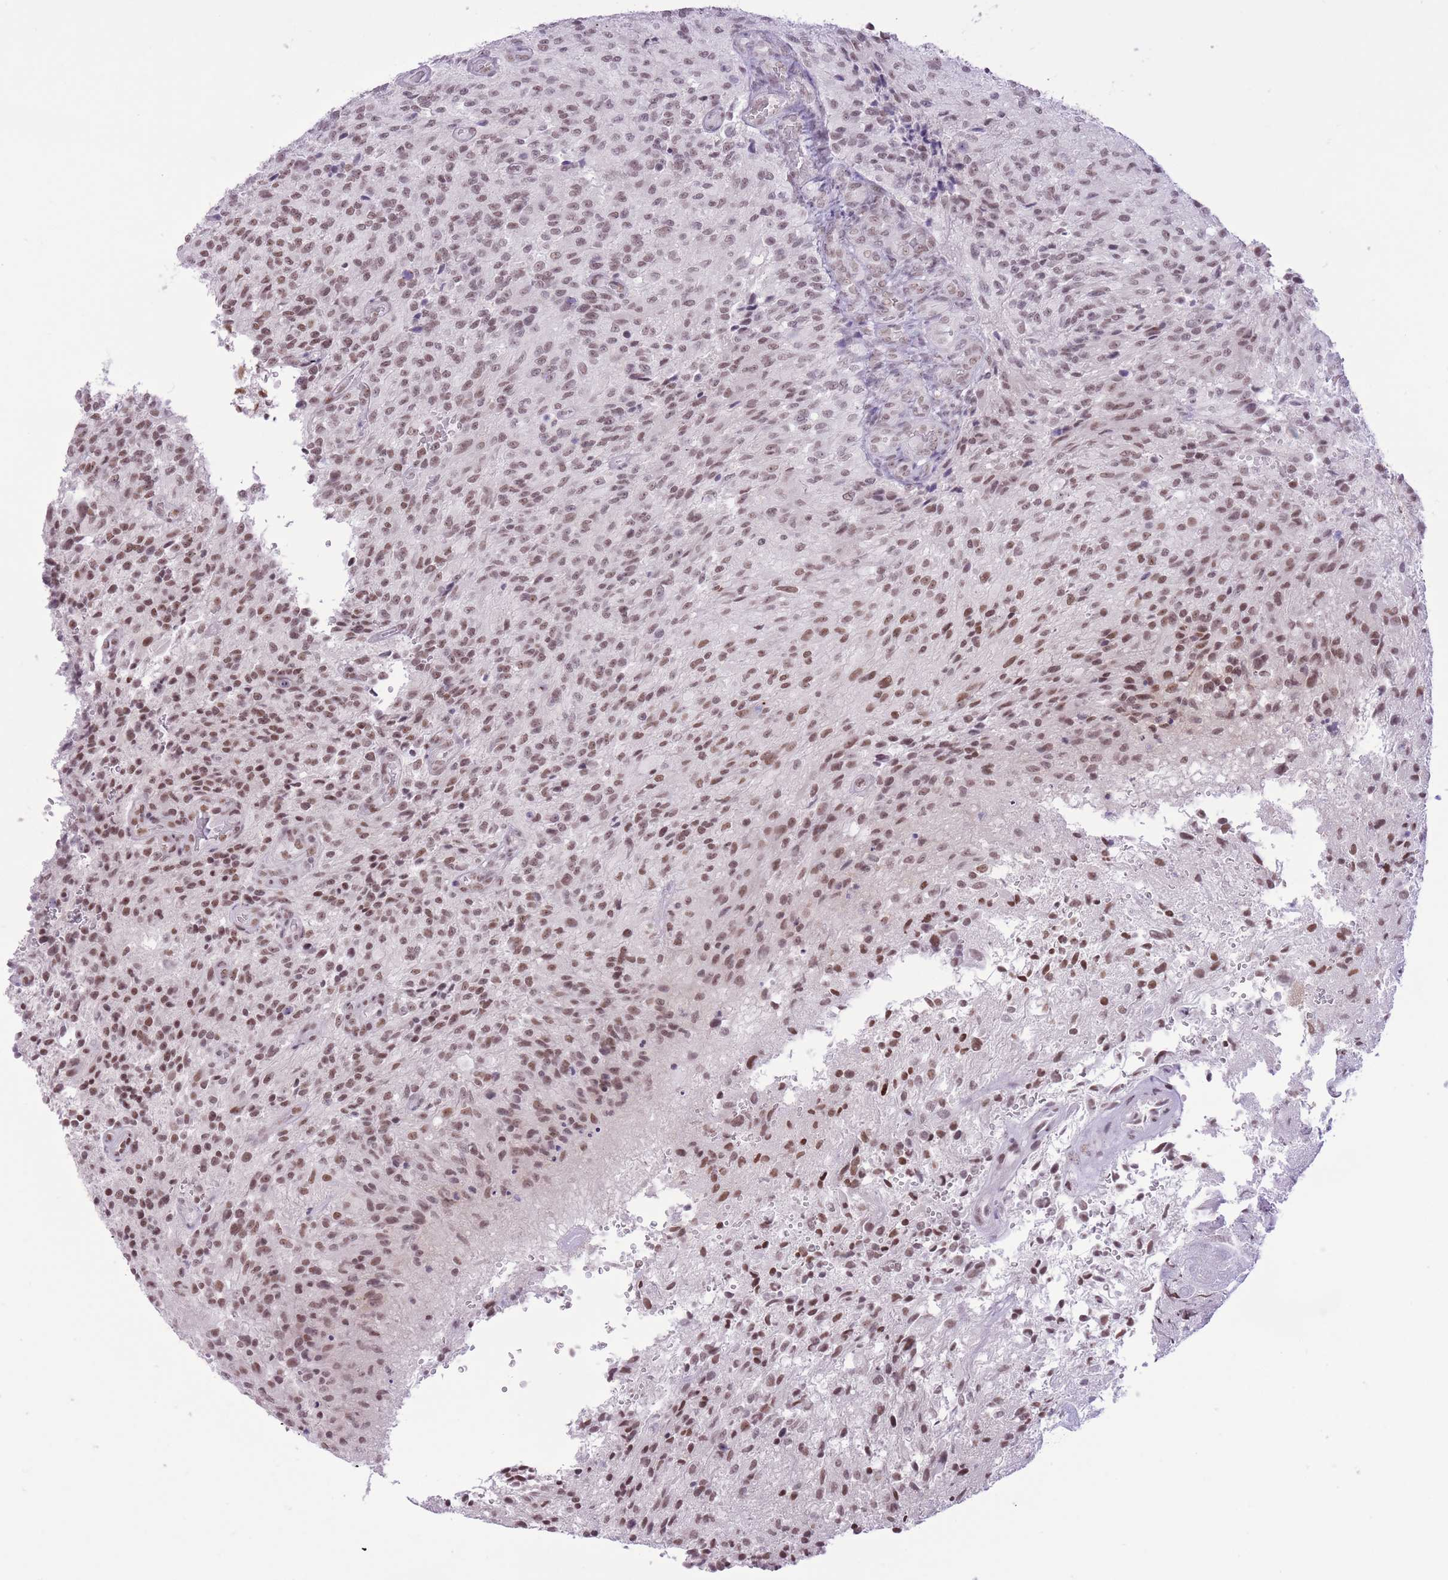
{"staining": {"intensity": "moderate", "quantity": ">75%", "location": "nuclear"}, "tissue": "glioma", "cell_type": "Tumor cells", "image_type": "cancer", "snomed": [{"axis": "morphology", "description": "Normal tissue, NOS"}, {"axis": "morphology", "description": "Glioma, malignant, High grade"}, {"axis": "topography", "description": "Cerebral cortex"}], "caption": "A photomicrograph showing moderate nuclear positivity in approximately >75% of tumor cells in glioma, as visualized by brown immunohistochemical staining.", "gene": "ZBED5", "patient": {"sex": "male", "age": 56}}